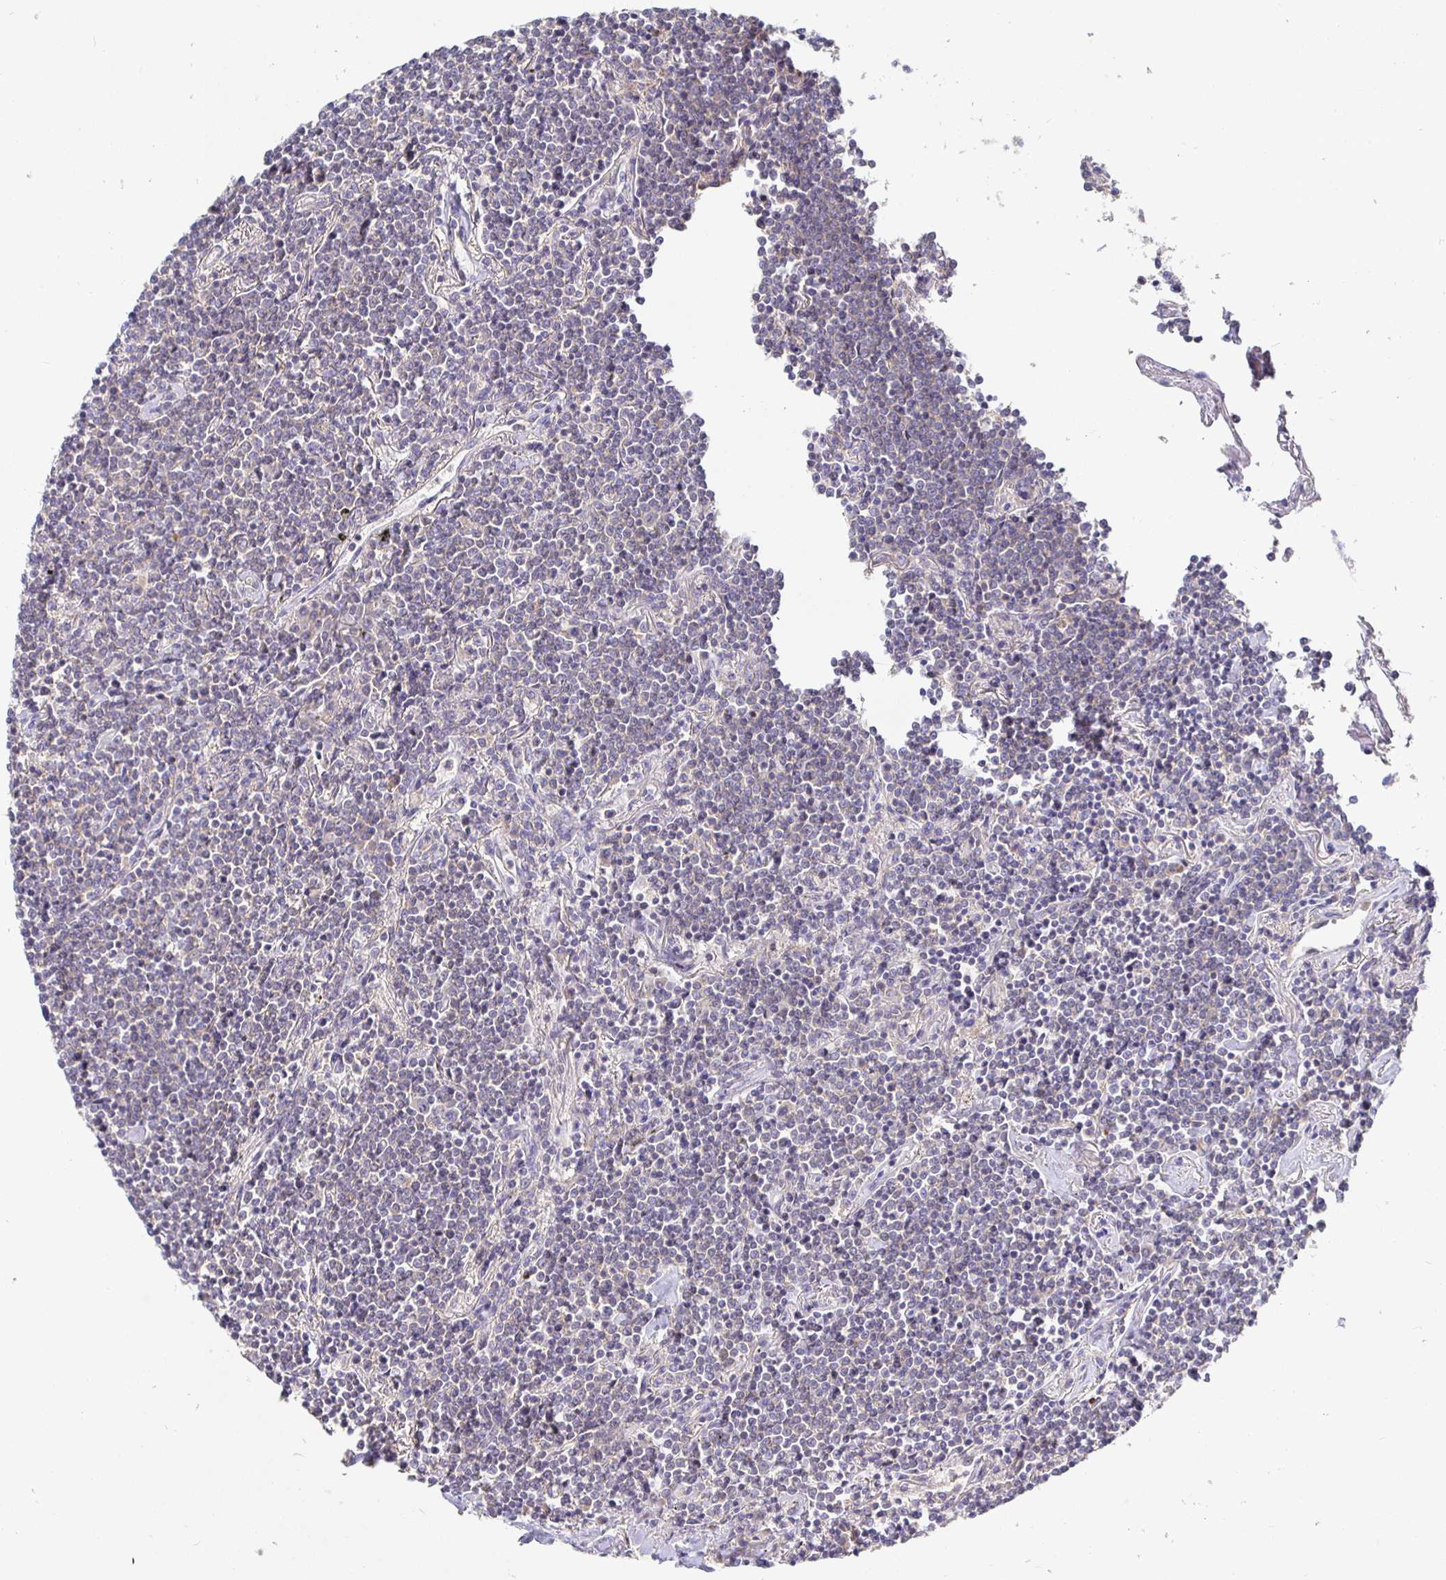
{"staining": {"intensity": "negative", "quantity": "none", "location": "none"}, "tissue": "lymphoma", "cell_type": "Tumor cells", "image_type": "cancer", "snomed": [{"axis": "morphology", "description": "Malignant lymphoma, non-Hodgkin's type, Low grade"}, {"axis": "topography", "description": "Lung"}], "caption": "The photomicrograph shows no staining of tumor cells in malignant lymphoma, non-Hodgkin's type (low-grade). Brightfield microscopy of IHC stained with DAB (3,3'-diaminobenzidine) (brown) and hematoxylin (blue), captured at high magnification.", "gene": "KIF21A", "patient": {"sex": "female", "age": 71}}